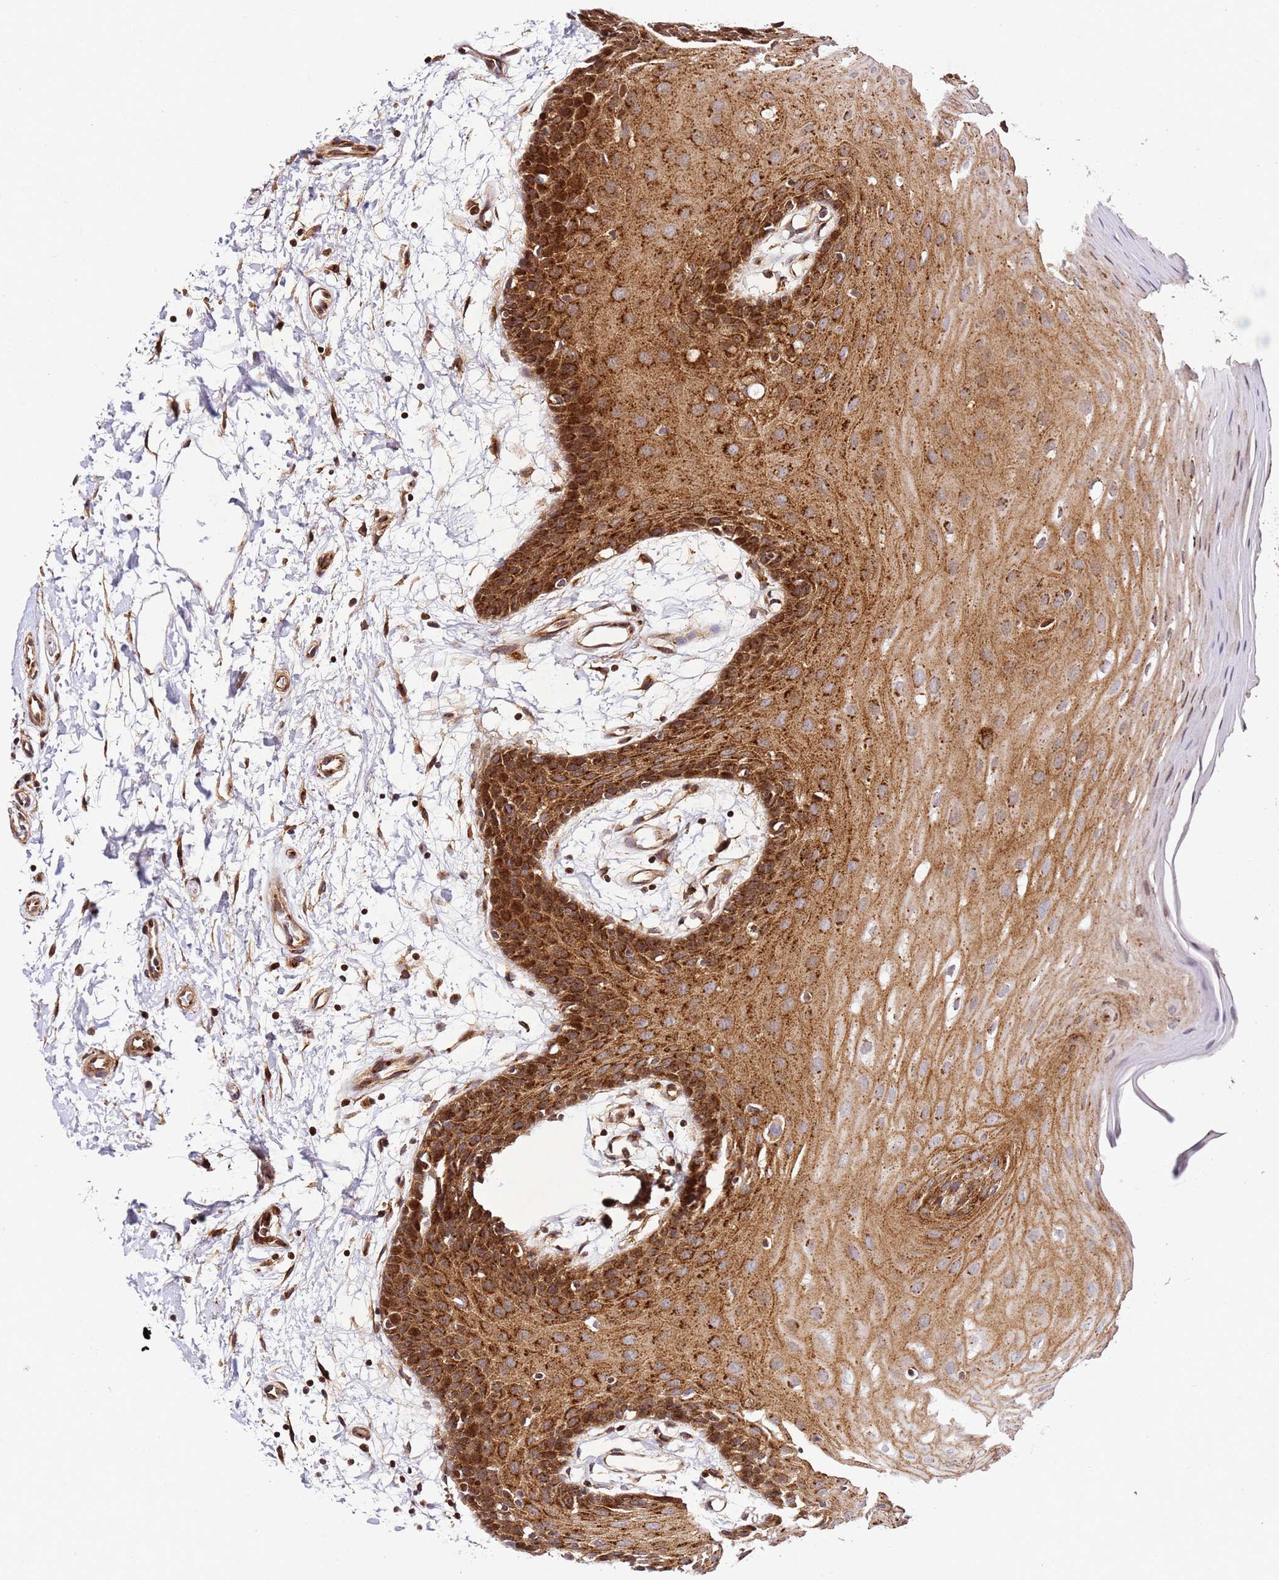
{"staining": {"intensity": "strong", "quantity": ">75%", "location": "cytoplasmic/membranous"}, "tissue": "oral mucosa", "cell_type": "Squamous epithelial cells", "image_type": "normal", "snomed": [{"axis": "morphology", "description": "Normal tissue, NOS"}, {"axis": "topography", "description": "Skeletal muscle"}, {"axis": "topography", "description": "Oral tissue"}, {"axis": "topography", "description": "Salivary gland"}, {"axis": "topography", "description": "Peripheral nerve tissue"}], "caption": "Oral mucosa stained with immunohistochemistry reveals strong cytoplasmic/membranous staining in approximately >75% of squamous epithelial cells. (brown staining indicates protein expression, while blue staining denotes nuclei).", "gene": "ZNF296", "patient": {"sex": "male", "age": 54}}